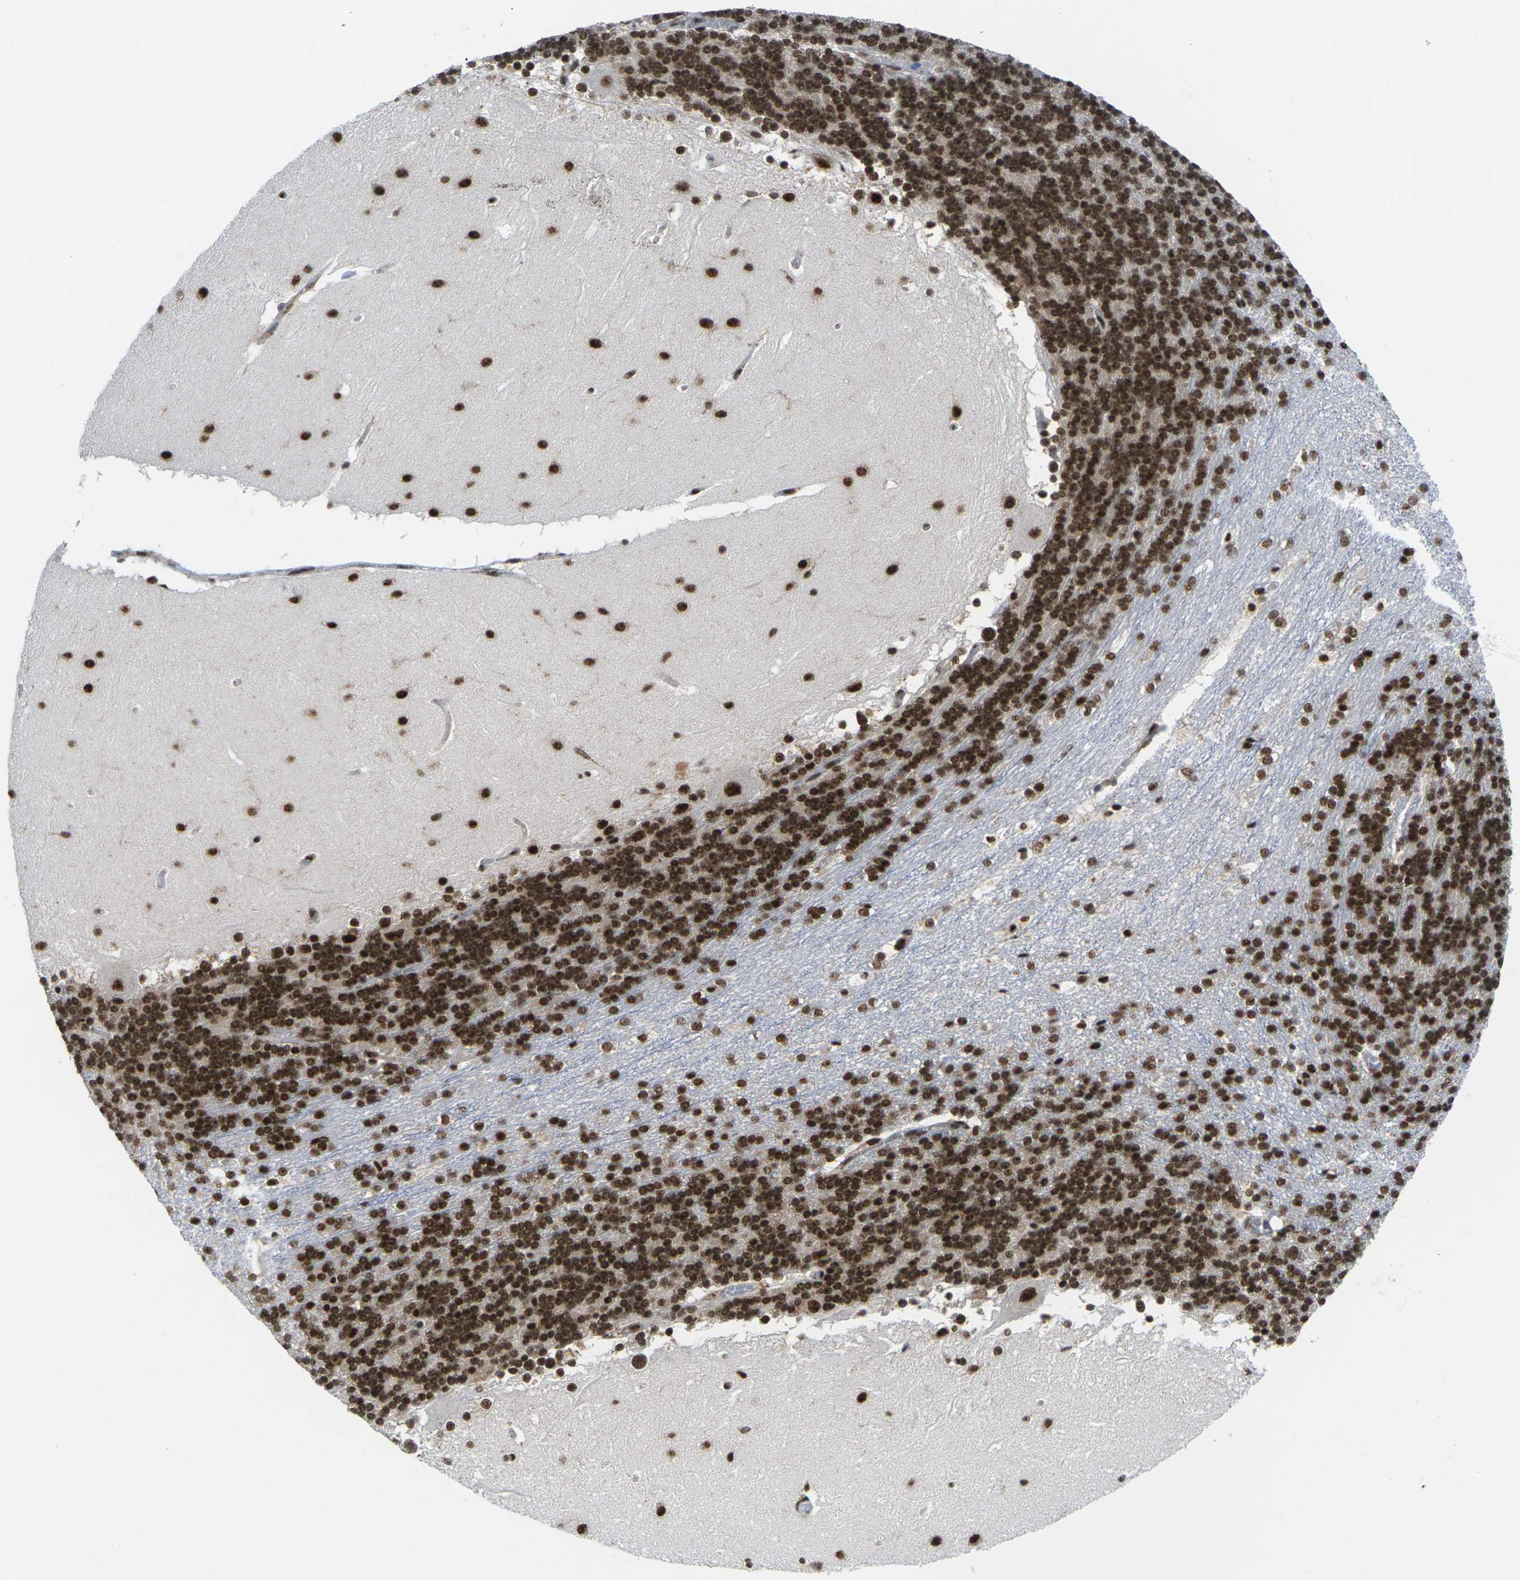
{"staining": {"intensity": "strong", "quantity": ">75%", "location": "nuclear"}, "tissue": "cerebellum", "cell_type": "Cells in granular layer", "image_type": "normal", "snomed": [{"axis": "morphology", "description": "Normal tissue, NOS"}, {"axis": "topography", "description": "Cerebellum"}], "caption": "Protein expression analysis of unremarkable cerebellum shows strong nuclear expression in about >75% of cells in granular layer.", "gene": "MAGOH", "patient": {"sex": "female", "age": 19}}